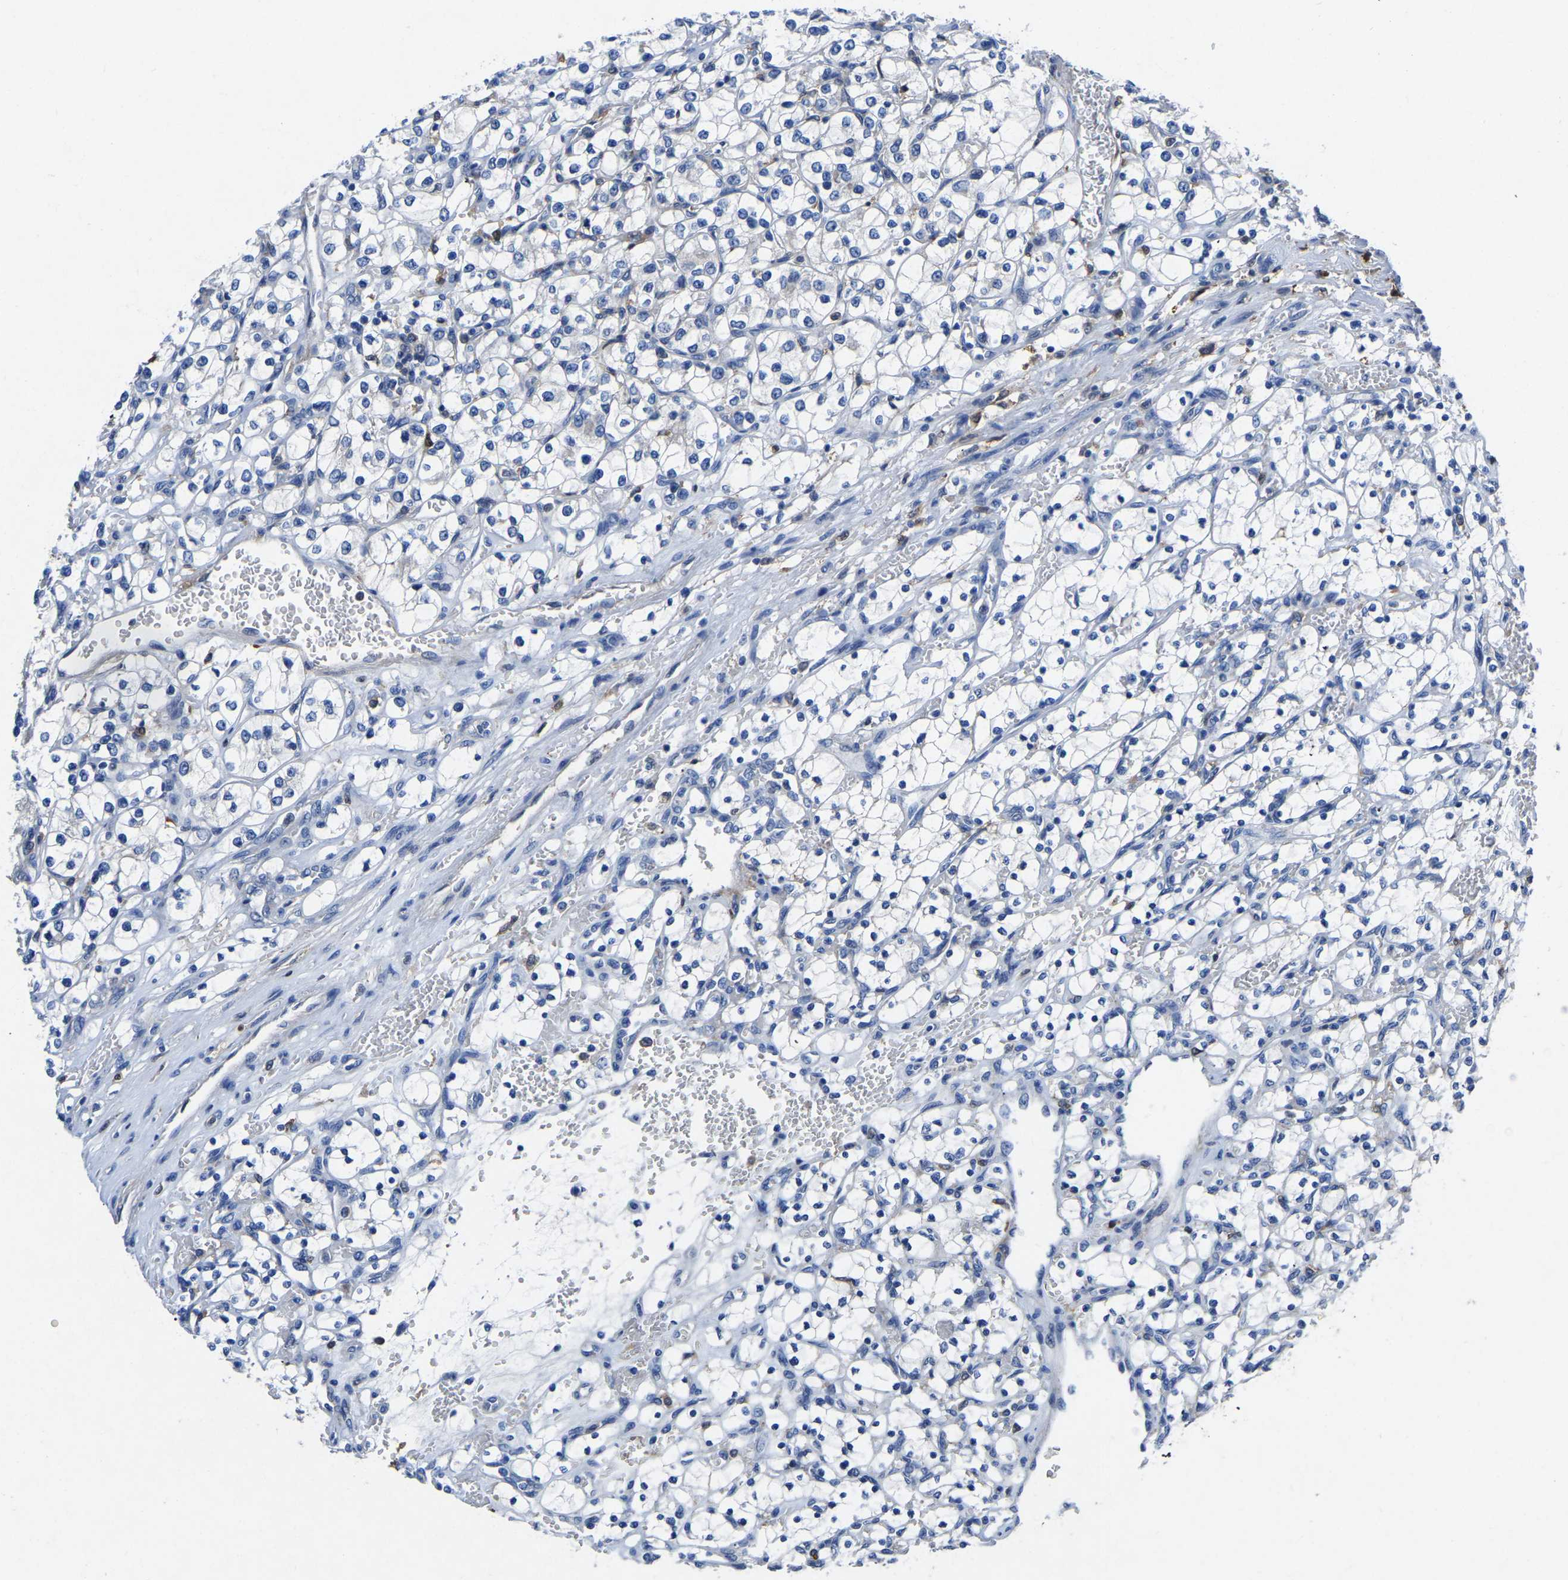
{"staining": {"intensity": "negative", "quantity": "none", "location": "none"}, "tissue": "renal cancer", "cell_type": "Tumor cells", "image_type": "cancer", "snomed": [{"axis": "morphology", "description": "Adenocarcinoma, NOS"}, {"axis": "topography", "description": "Kidney"}], "caption": "This photomicrograph is of adenocarcinoma (renal) stained with IHC to label a protein in brown with the nuclei are counter-stained blue. There is no staining in tumor cells.", "gene": "ATG2B", "patient": {"sex": "female", "age": 69}}